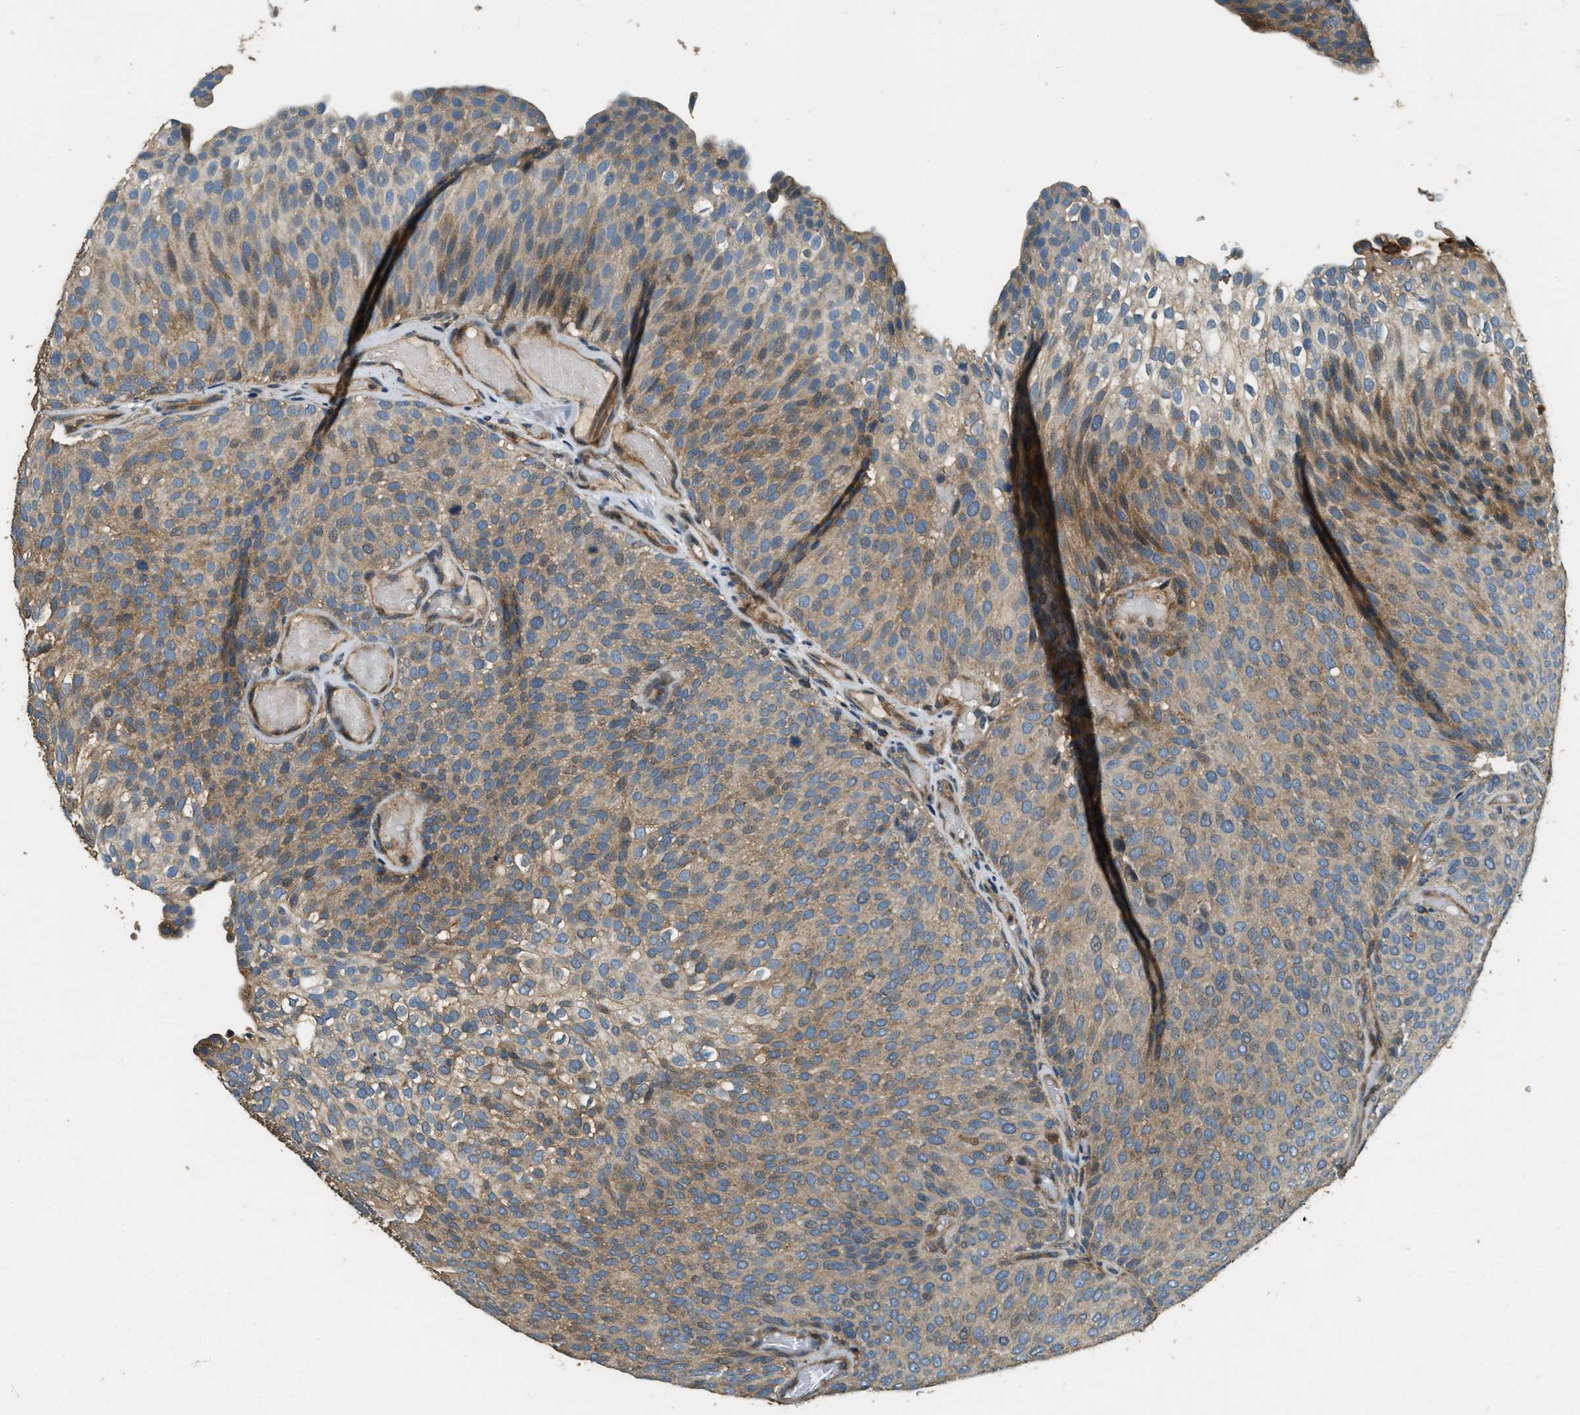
{"staining": {"intensity": "moderate", "quantity": ">75%", "location": "cytoplasmic/membranous"}, "tissue": "urothelial cancer", "cell_type": "Tumor cells", "image_type": "cancer", "snomed": [{"axis": "morphology", "description": "Urothelial carcinoma, Low grade"}, {"axis": "topography", "description": "Urinary bladder"}], "caption": "Protein expression by IHC shows moderate cytoplasmic/membranous positivity in about >75% of tumor cells in urothelial carcinoma (low-grade).", "gene": "ERGIC1", "patient": {"sex": "male", "age": 78}}